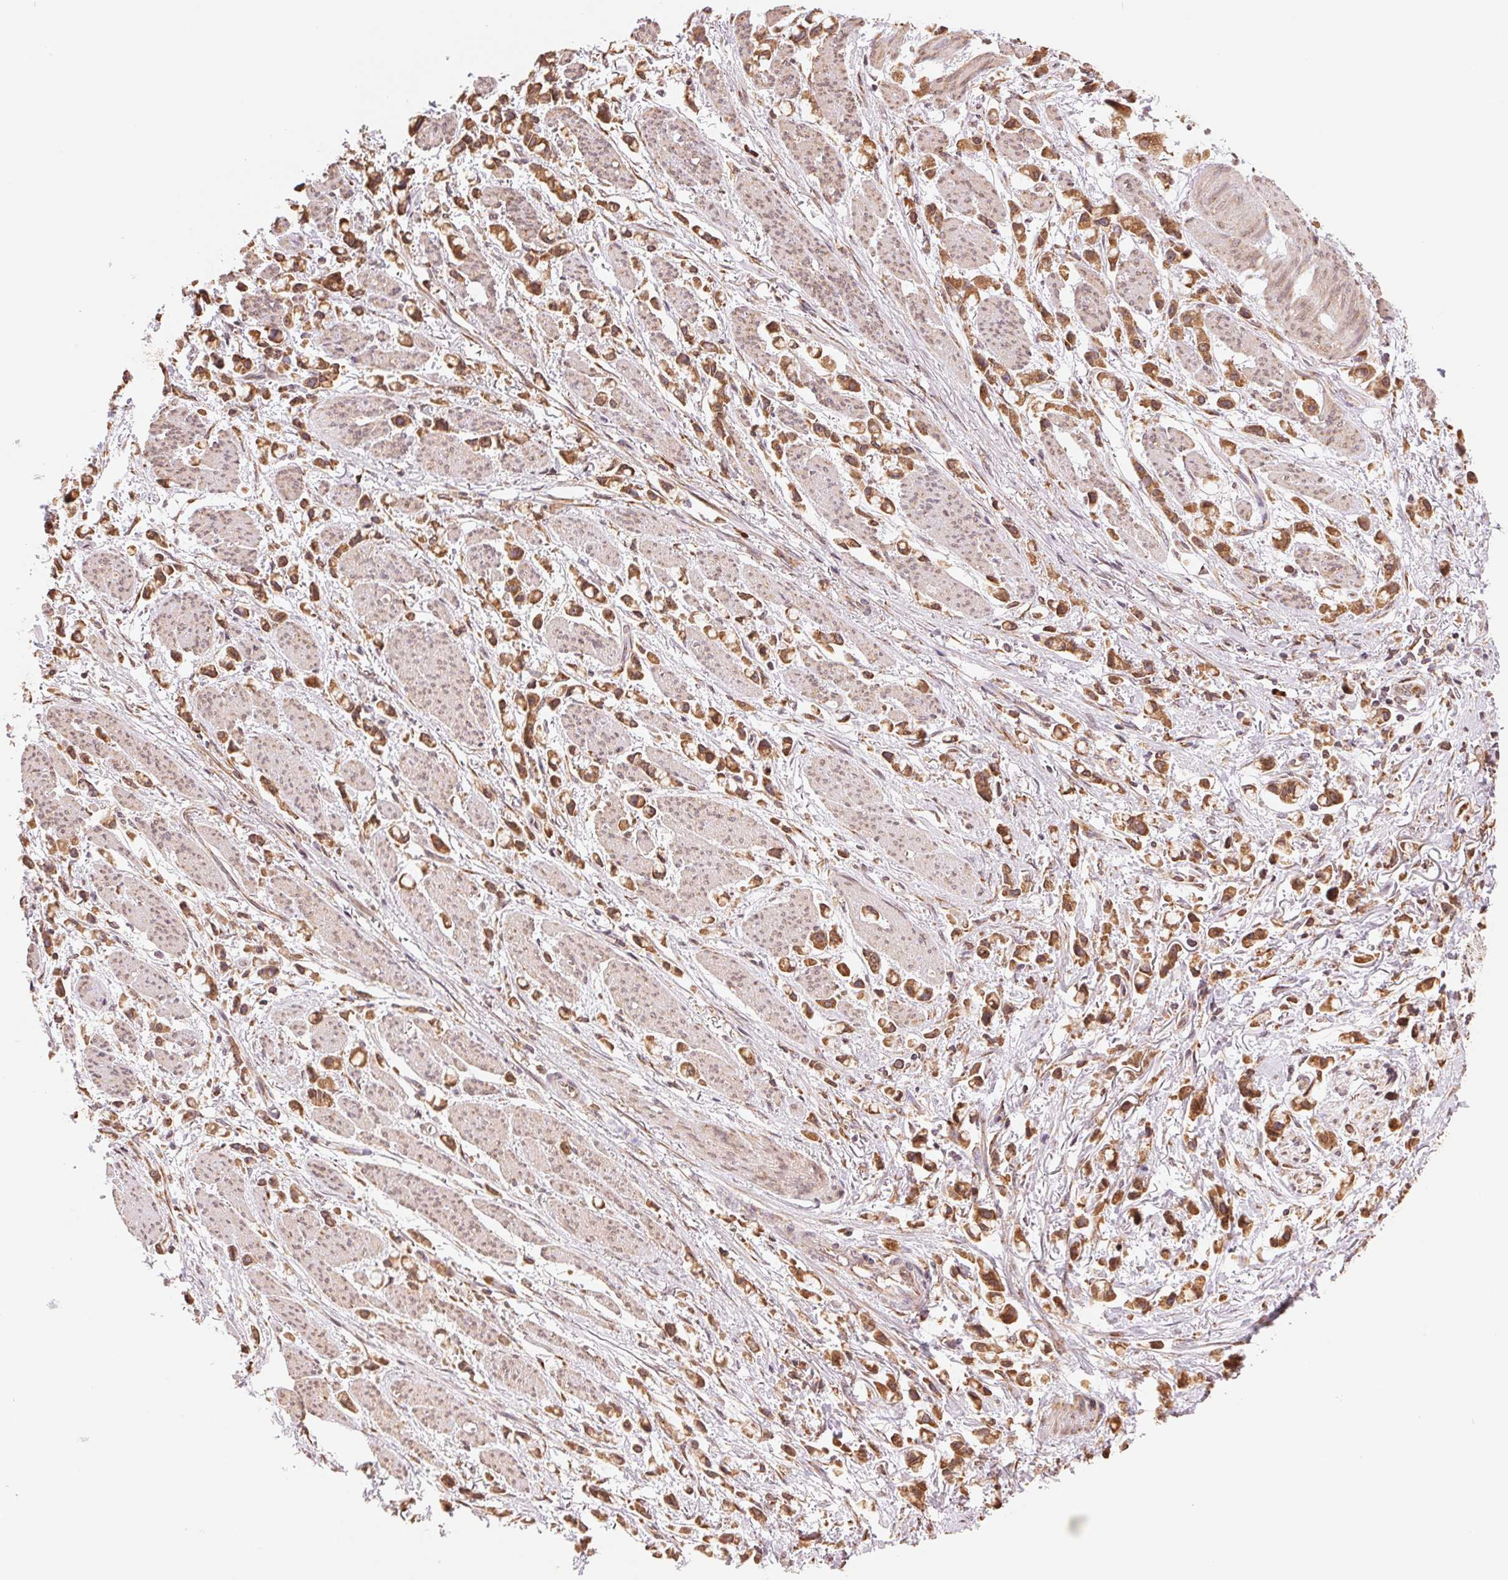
{"staining": {"intensity": "moderate", "quantity": ">75%", "location": "cytoplasmic/membranous"}, "tissue": "stomach cancer", "cell_type": "Tumor cells", "image_type": "cancer", "snomed": [{"axis": "morphology", "description": "Adenocarcinoma, NOS"}, {"axis": "topography", "description": "Stomach"}], "caption": "IHC micrograph of neoplastic tissue: adenocarcinoma (stomach) stained using immunohistochemistry (IHC) exhibits medium levels of moderate protein expression localized specifically in the cytoplasmic/membranous of tumor cells, appearing as a cytoplasmic/membranous brown color.", "gene": "RPN1", "patient": {"sex": "female", "age": 81}}